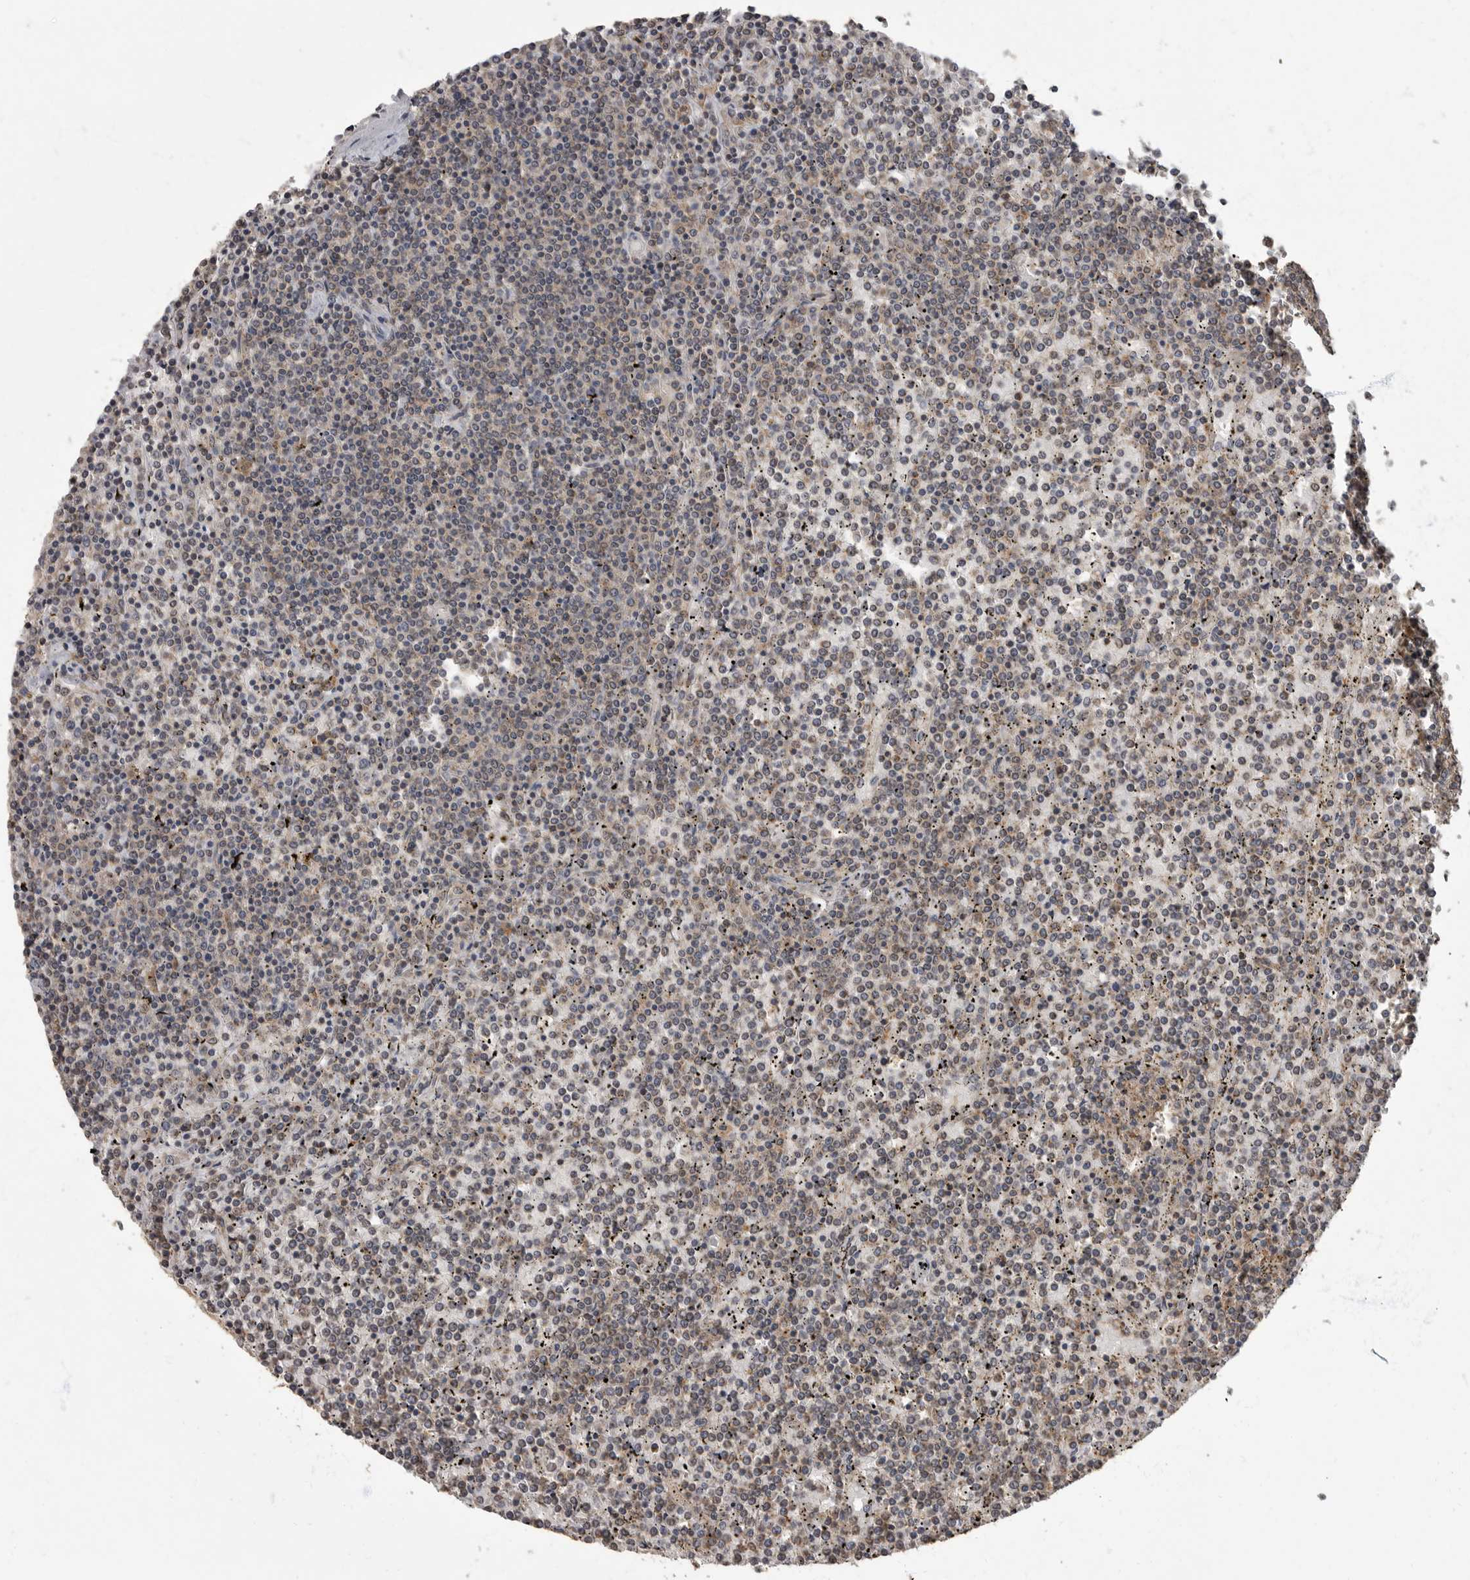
{"staining": {"intensity": "weak", "quantity": "<25%", "location": "cytoplasmic/membranous"}, "tissue": "lymphoma", "cell_type": "Tumor cells", "image_type": "cancer", "snomed": [{"axis": "morphology", "description": "Malignant lymphoma, non-Hodgkin's type, Low grade"}, {"axis": "topography", "description": "Spleen"}], "caption": "Human lymphoma stained for a protein using IHC shows no positivity in tumor cells.", "gene": "MAFG", "patient": {"sex": "female", "age": 19}}